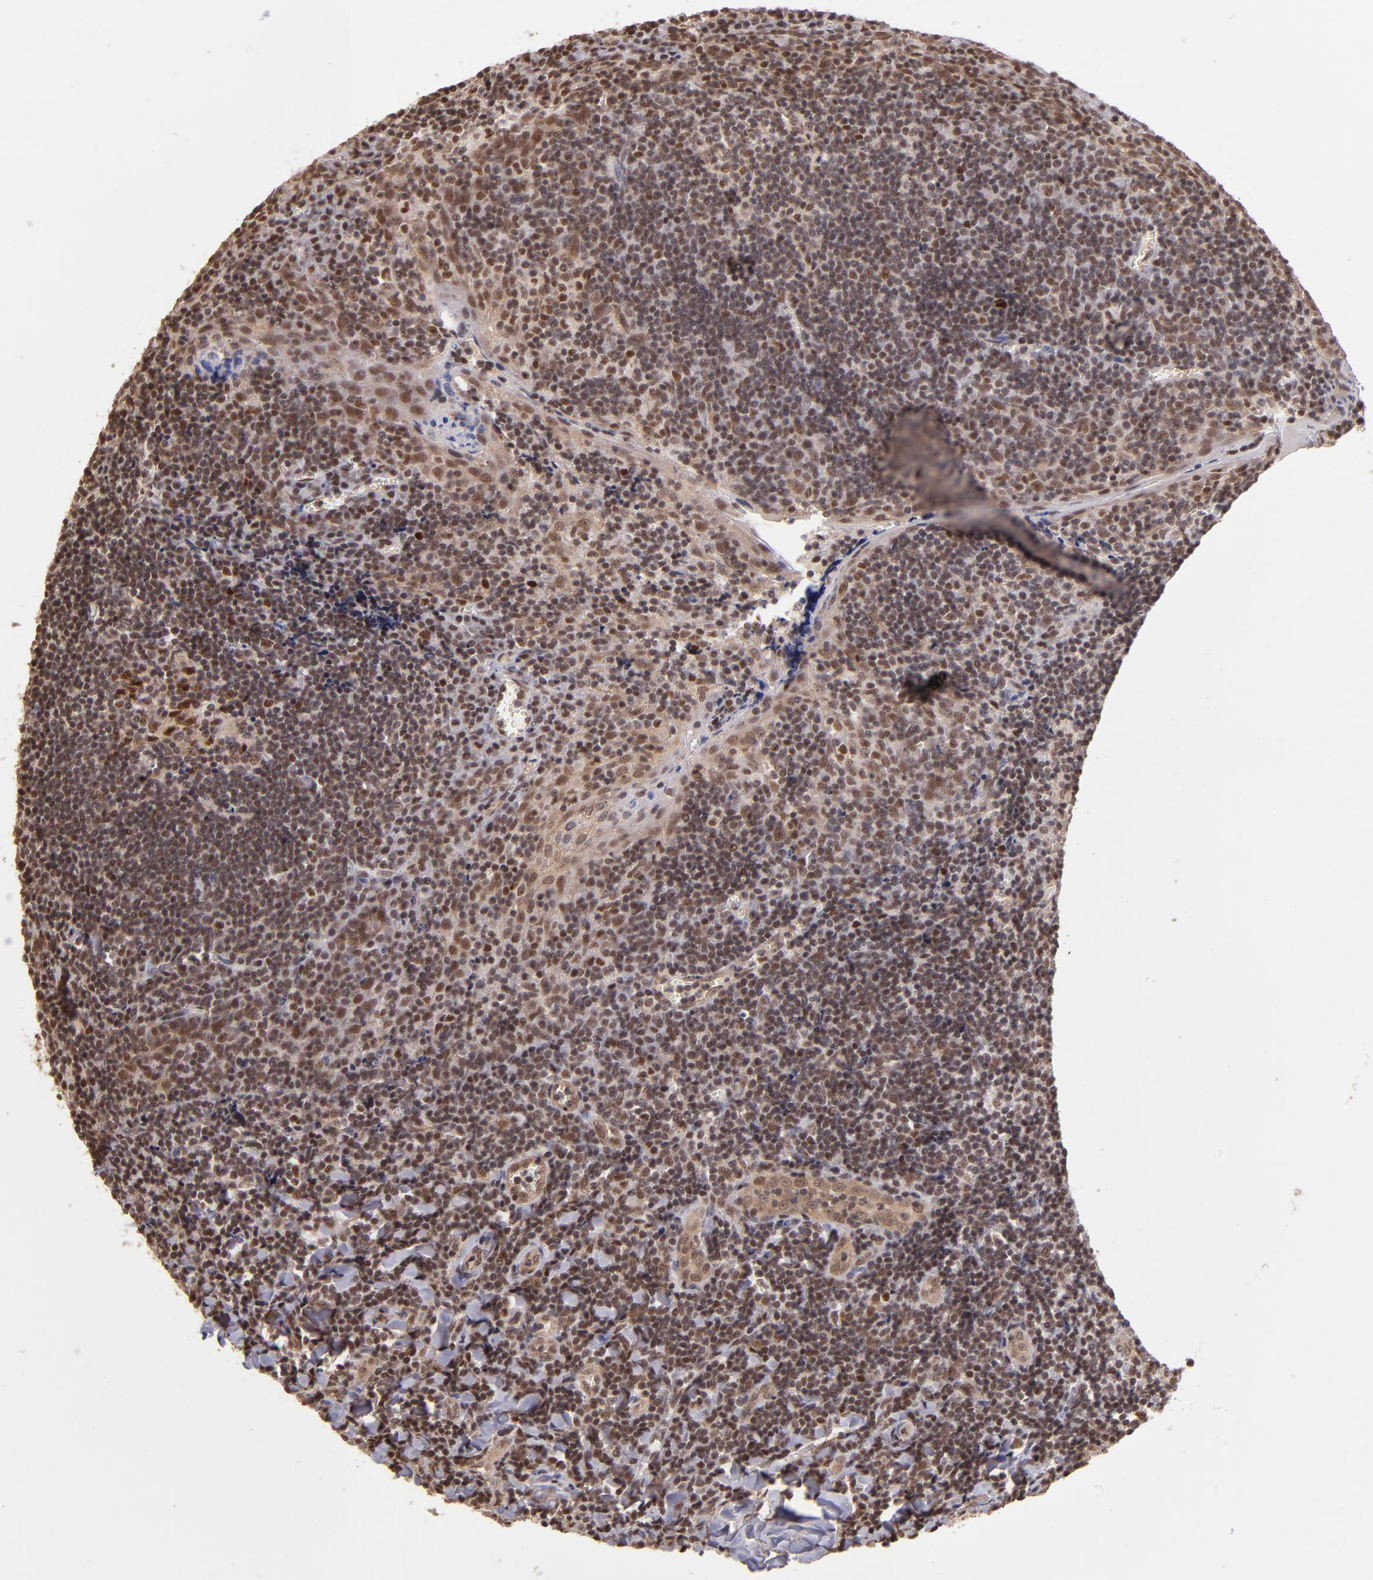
{"staining": {"intensity": "moderate", "quantity": ">75%", "location": "nuclear"}, "tissue": "tonsil", "cell_type": "Germinal center cells", "image_type": "normal", "snomed": [{"axis": "morphology", "description": "Normal tissue, NOS"}, {"axis": "topography", "description": "Tonsil"}], "caption": "Immunohistochemistry photomicrograph of benign tonsil: tonsil stained using immunohistochemistry exhibits medium levels of moderate protein expression localized specifically in the nuclear of germinal center cells, appearing as a nuclear brown color.", "gene": "TERF2", "patient": {"sex": "male", "age": 20}}